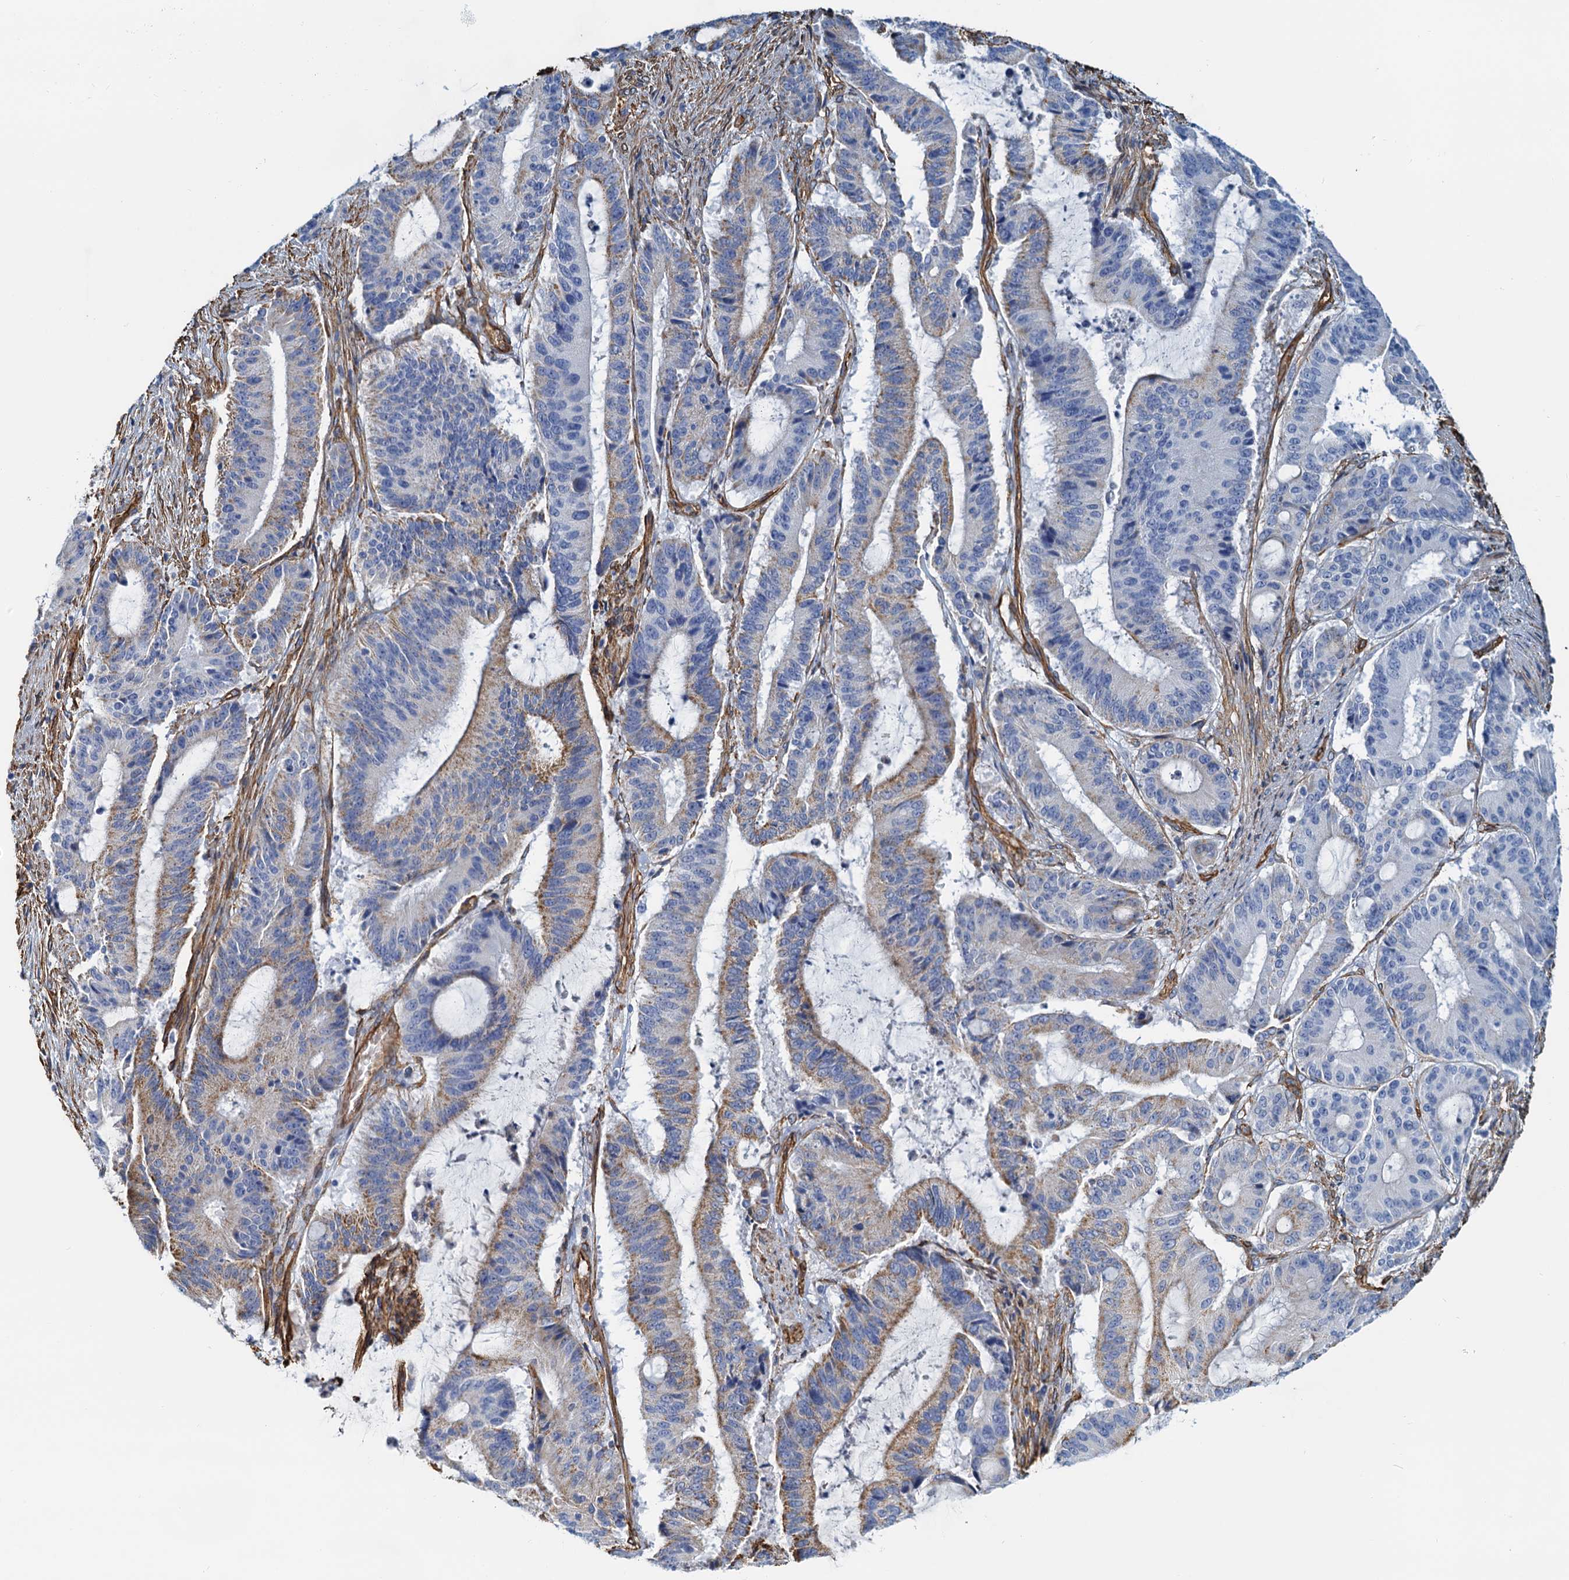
{"staining": {"intensity": "moderate", "quantity": "<25%", "location": "cytoplasmic/membranous"}, "tissue": "liver cancer", "cell_type": "Tumor cells", "image_type": "cancer", "snomed": [{"axis": "morphology", "description": "Normal tissue, NOS"}, {"axis": "morphology", "description": "Cholangiocarcinoma"}, {"axis": "topography", "description": "Liver"}, {"axis": "topography", "description": "Peripheral nerve tissue"}], "caption": "A brown stain shows moderate cytoplasmic/membranous positivity of a protein in cholangiocarcinoma (liver) tumor cells.", "gene": "DGKG", "patient": {"sex": "female", "age": 73}}